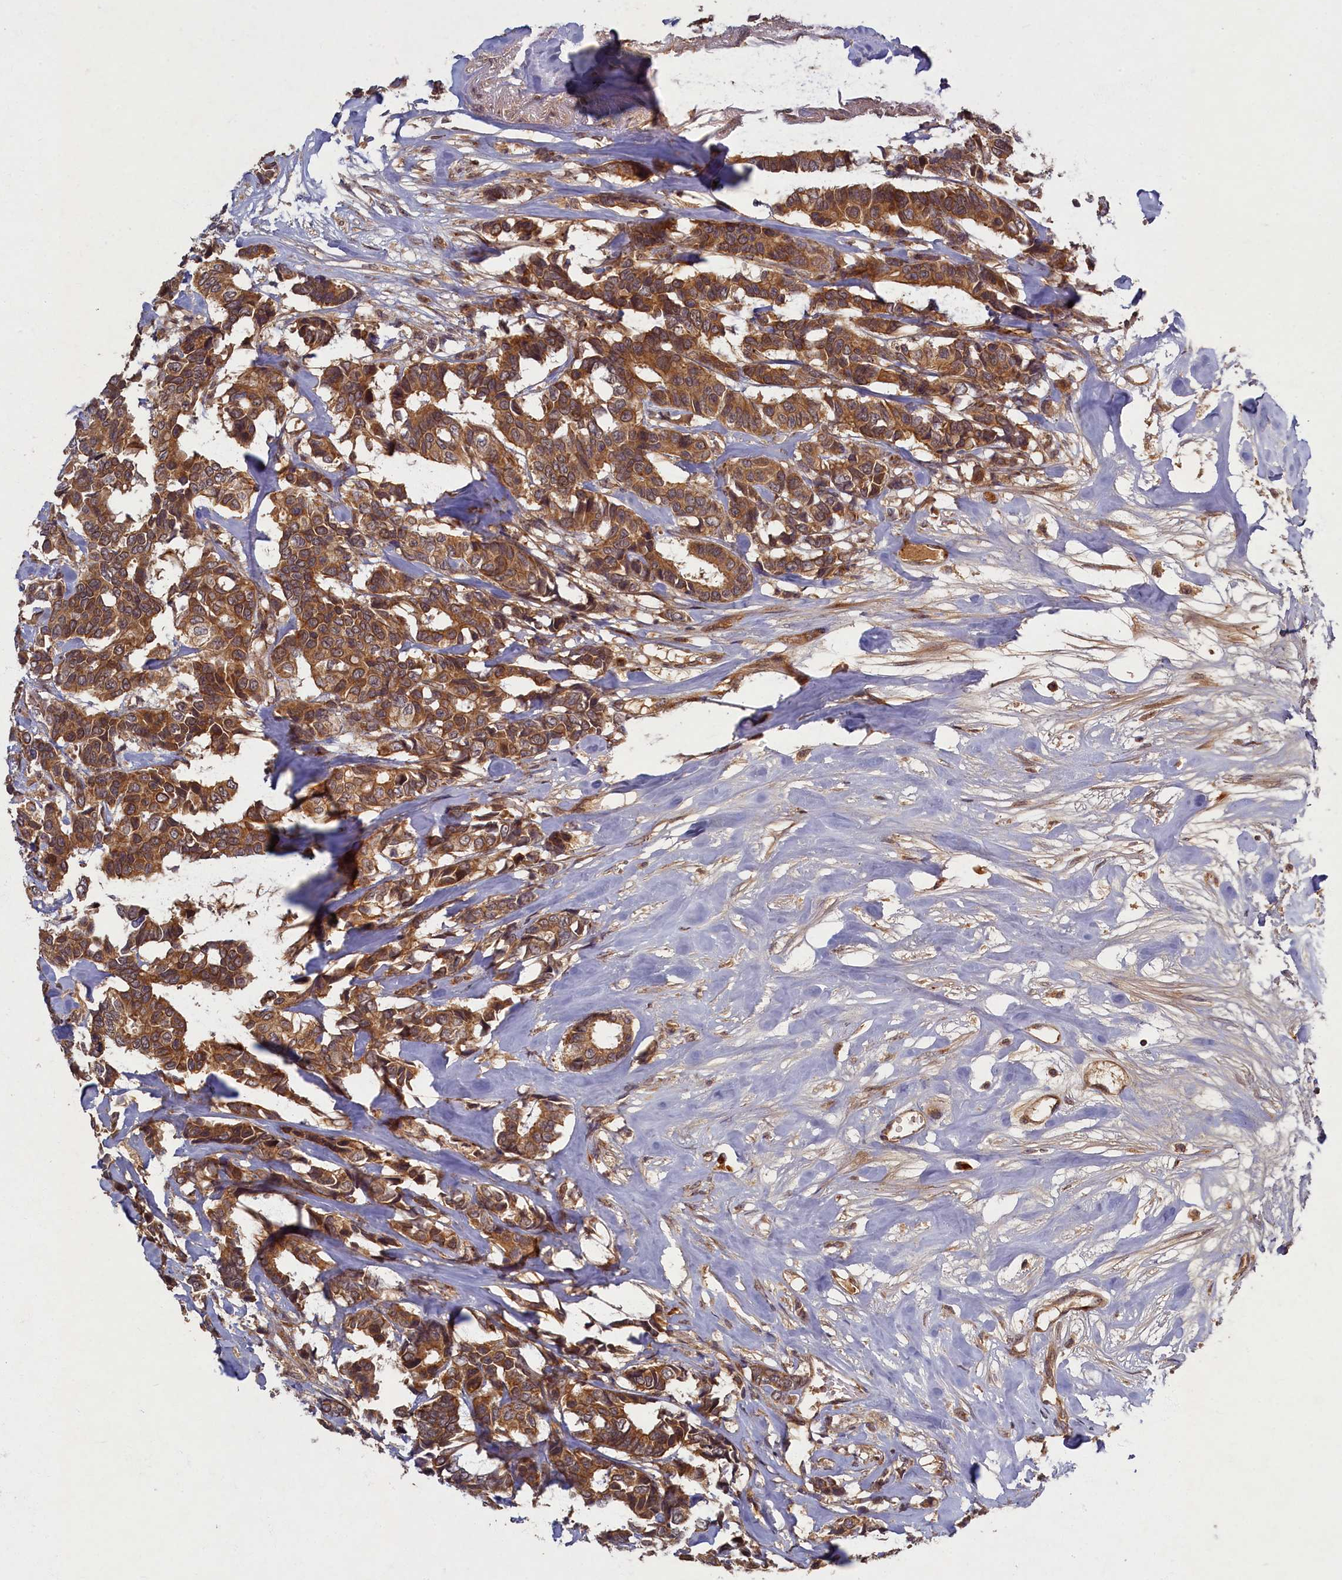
{"staining": {"intensity": "moderate", "quantity": ">75%", "location": "cytoplasmic/membranous"}, "tissue": "breast cancer", "cell_type": "Tumor cells", "image_type": "cancer", "snomed": [{"axis": "morphology", "description": "Duct carcinoma"}, {"axis": "topography", "description": "Breast"}], "caption": "The immunohistochemical stain shows moderate cytoplasmic/membranous positivity in tumor cells of breast invasive ductal carcinoma tissue. The staining was performed using DAB (3,3'-diaminobenzidine) to visualize the protein expression in brown, while the nuclei were stained in blue with hematoxylin (Magnification: 20x).", "gene": "BICD1", "patient": {"sex": "female", "age": 87}}